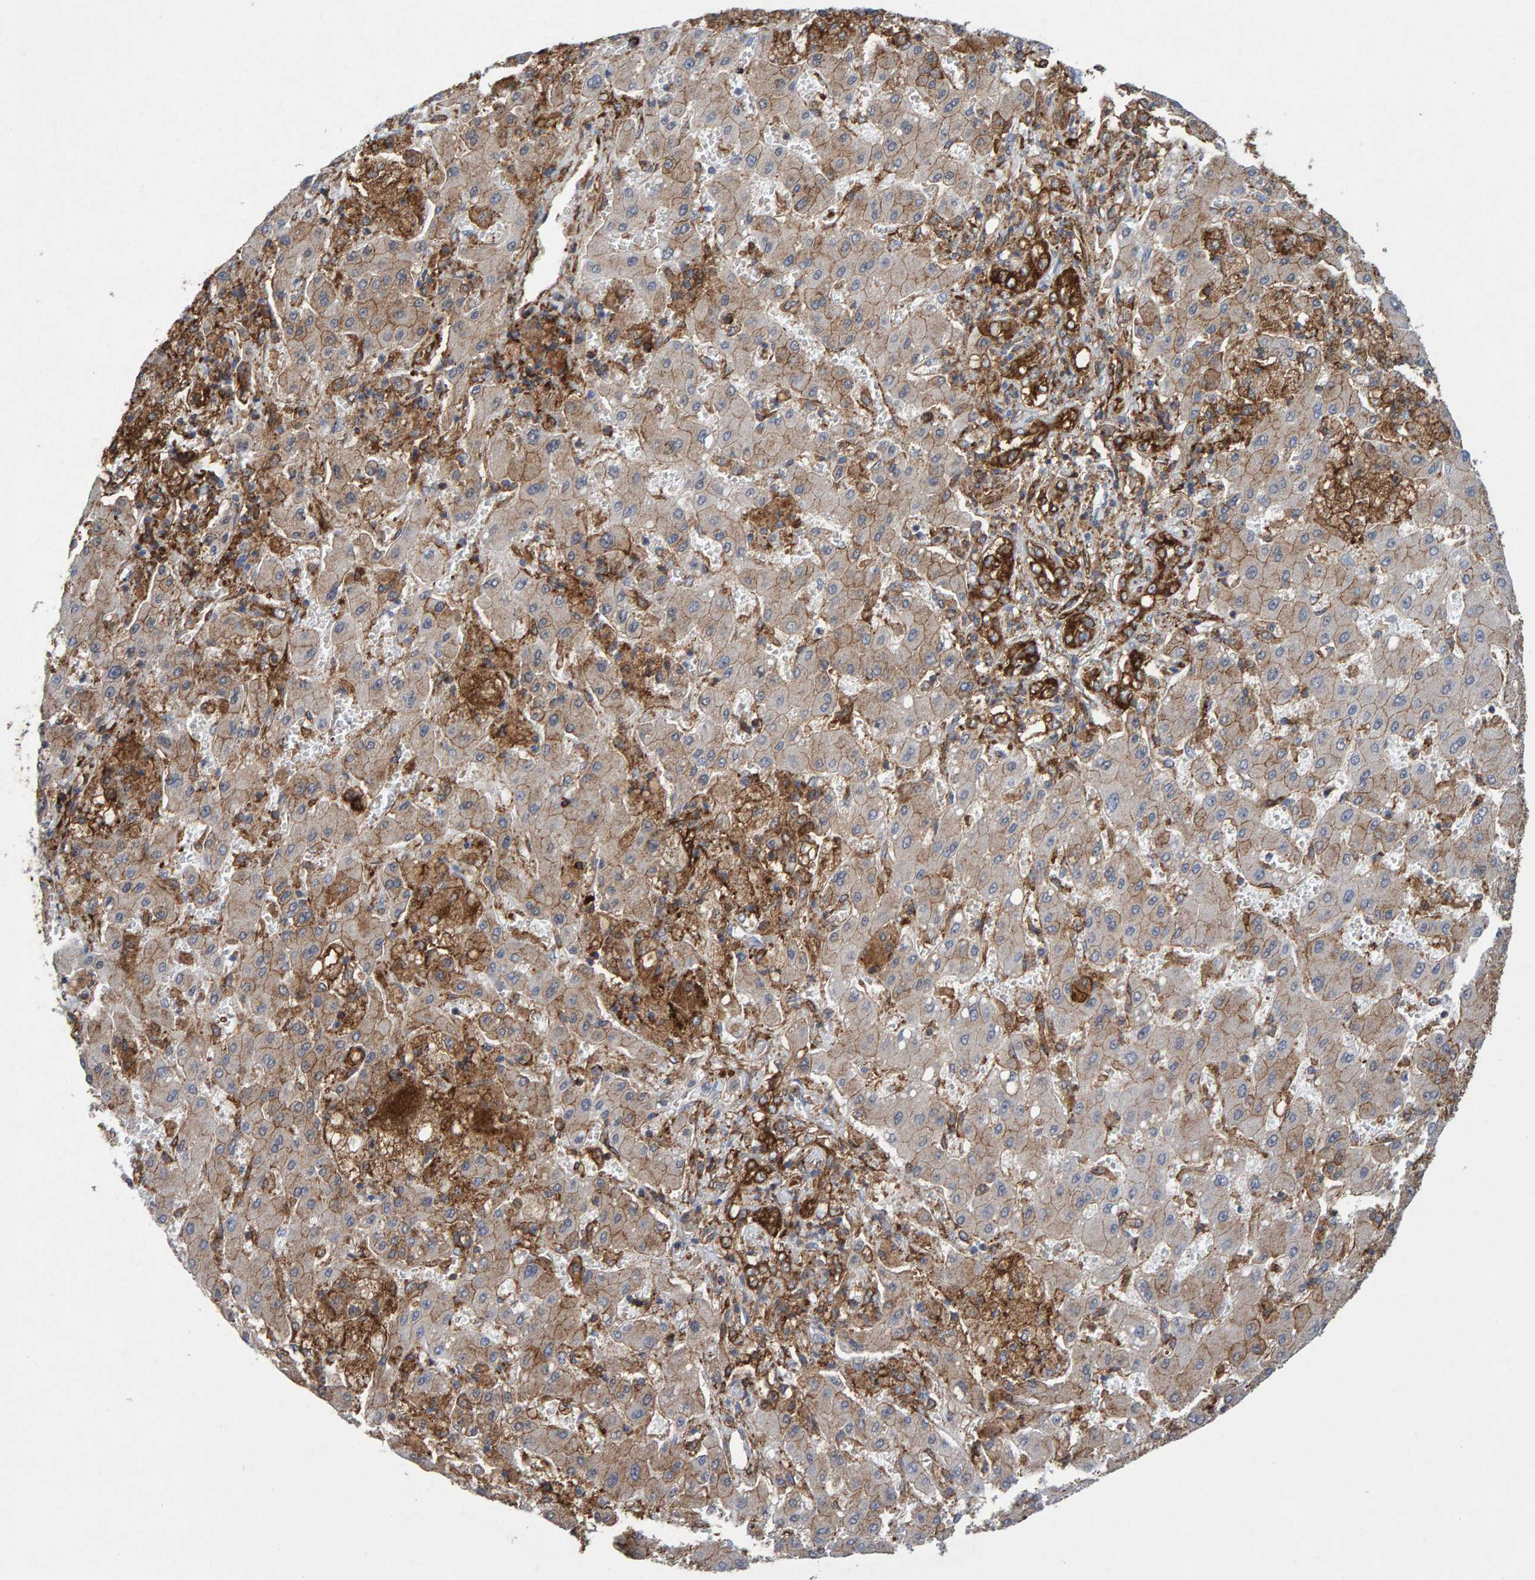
{"staining": {"intensity": "weak", "quantity": "25%-75%", "location": "cytoplasmic/membranous"}, "tissue": "liver cancer", "cell_type": "Tumor cells", "image_type": "cancer", "snomed": [{"axis": "morphology", "description": "Cholangiocarcinoma"}, {"axis": "topography", "description": "Liver"}], "caption": "Weak cytoplasmic/membranous protein staining is present in approximately 25%-75% of tumor cells in liver cancer (cholangiocarcinoma). The protein of interest is shown in brown color, while the nuclei are stained blue.", "gene": "MVP", "patient": {"sex": "male", "age": 50}}